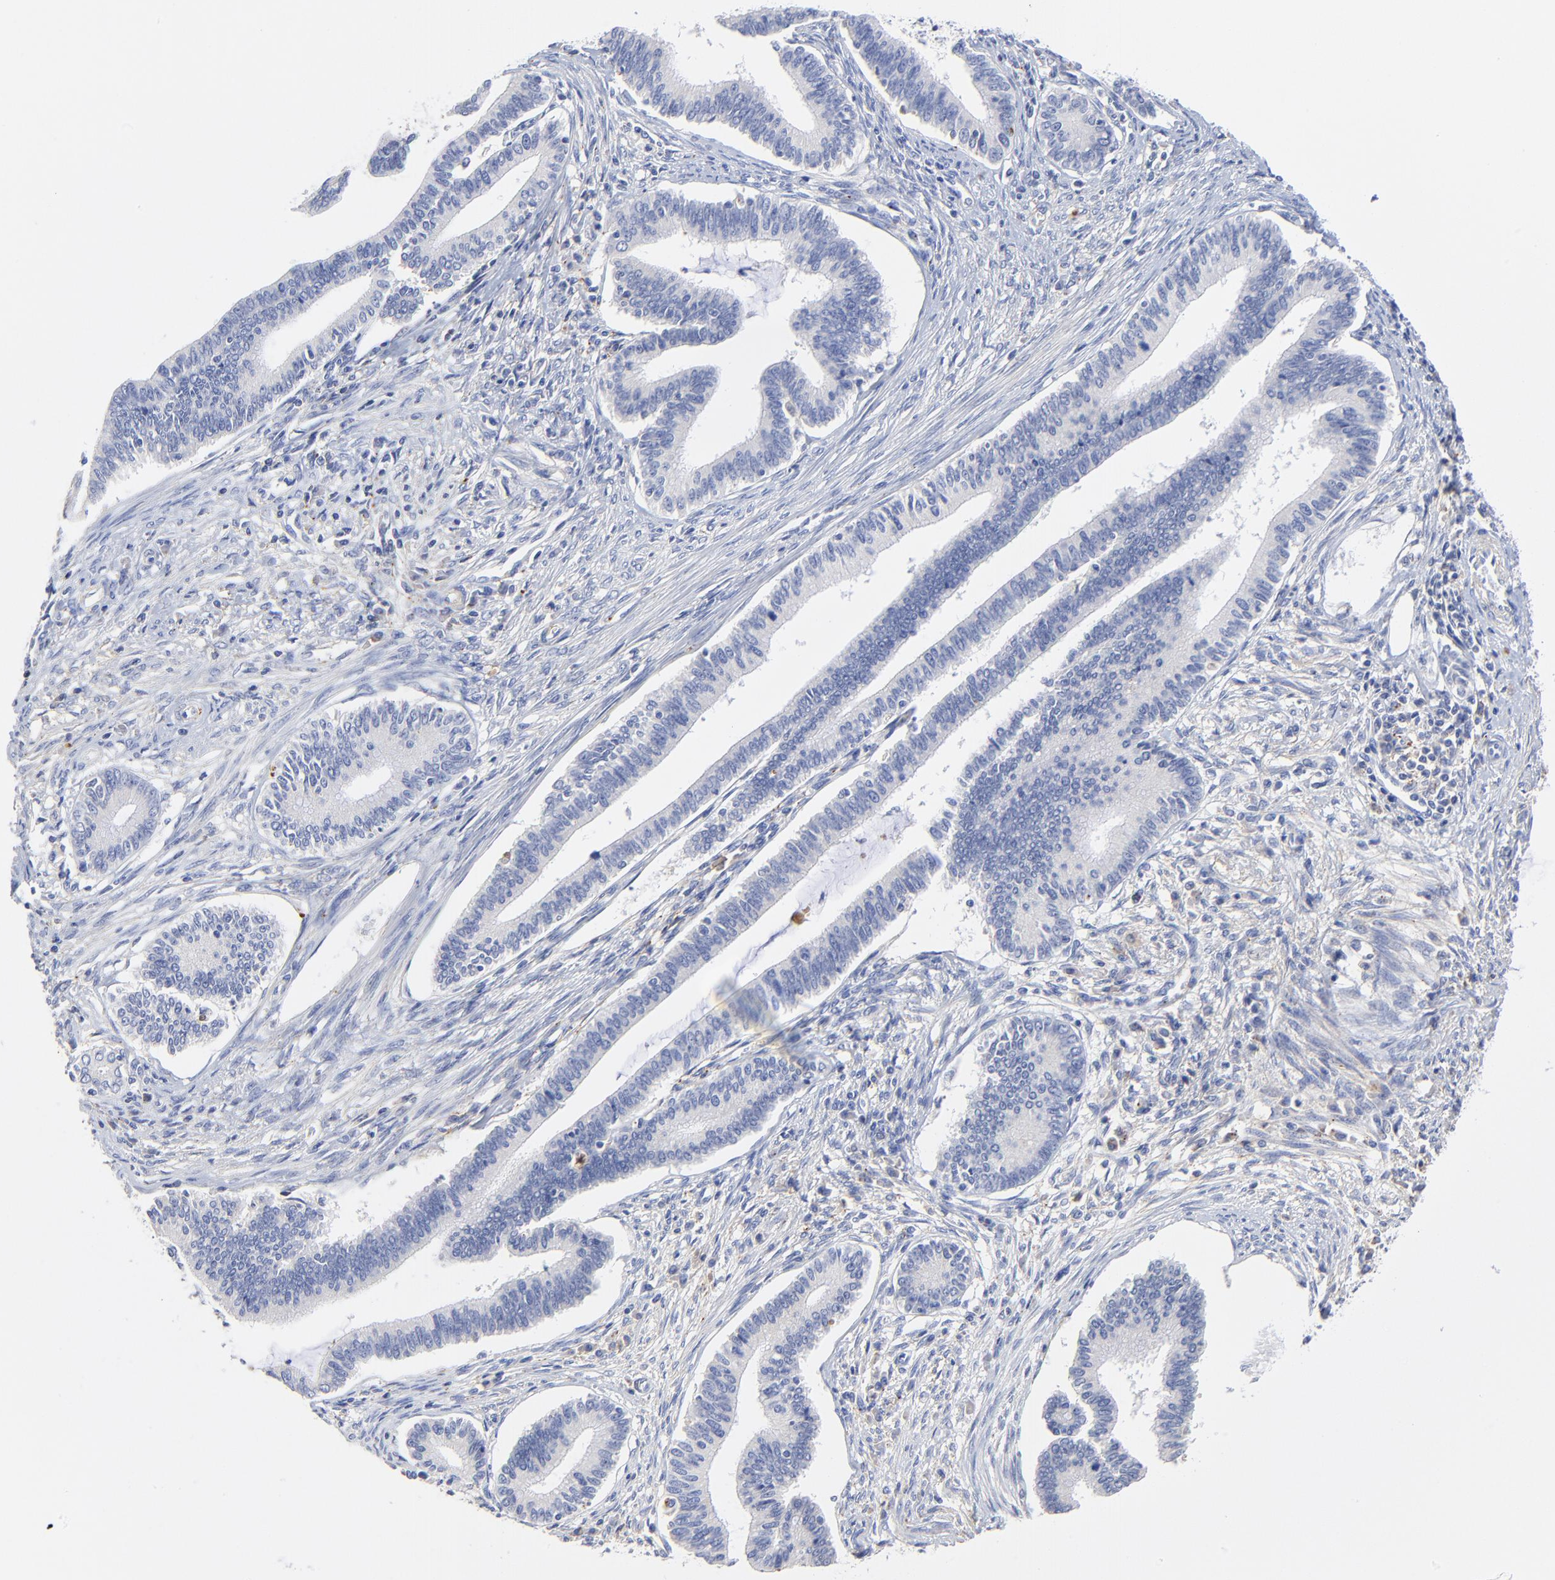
{"staining": {"intensity": "negative", "quantity": "none", "location": "none"}, "tissue": "cervical cancer", "cell_type": "Tumor cells", "image_type": "cancer", "snomed": [{"axis": "morphology", "description": "Adenocarcinoma, NOS"}, {"axis": "topography", "description": "Cervix"}], "caption": "A photomicrograph of cervical adenocarcinoma stained for a protein exhibits no brown staining in tumor cells.", "gene": "MDGA2", "patient": {"sex": "female", "age": 36}}